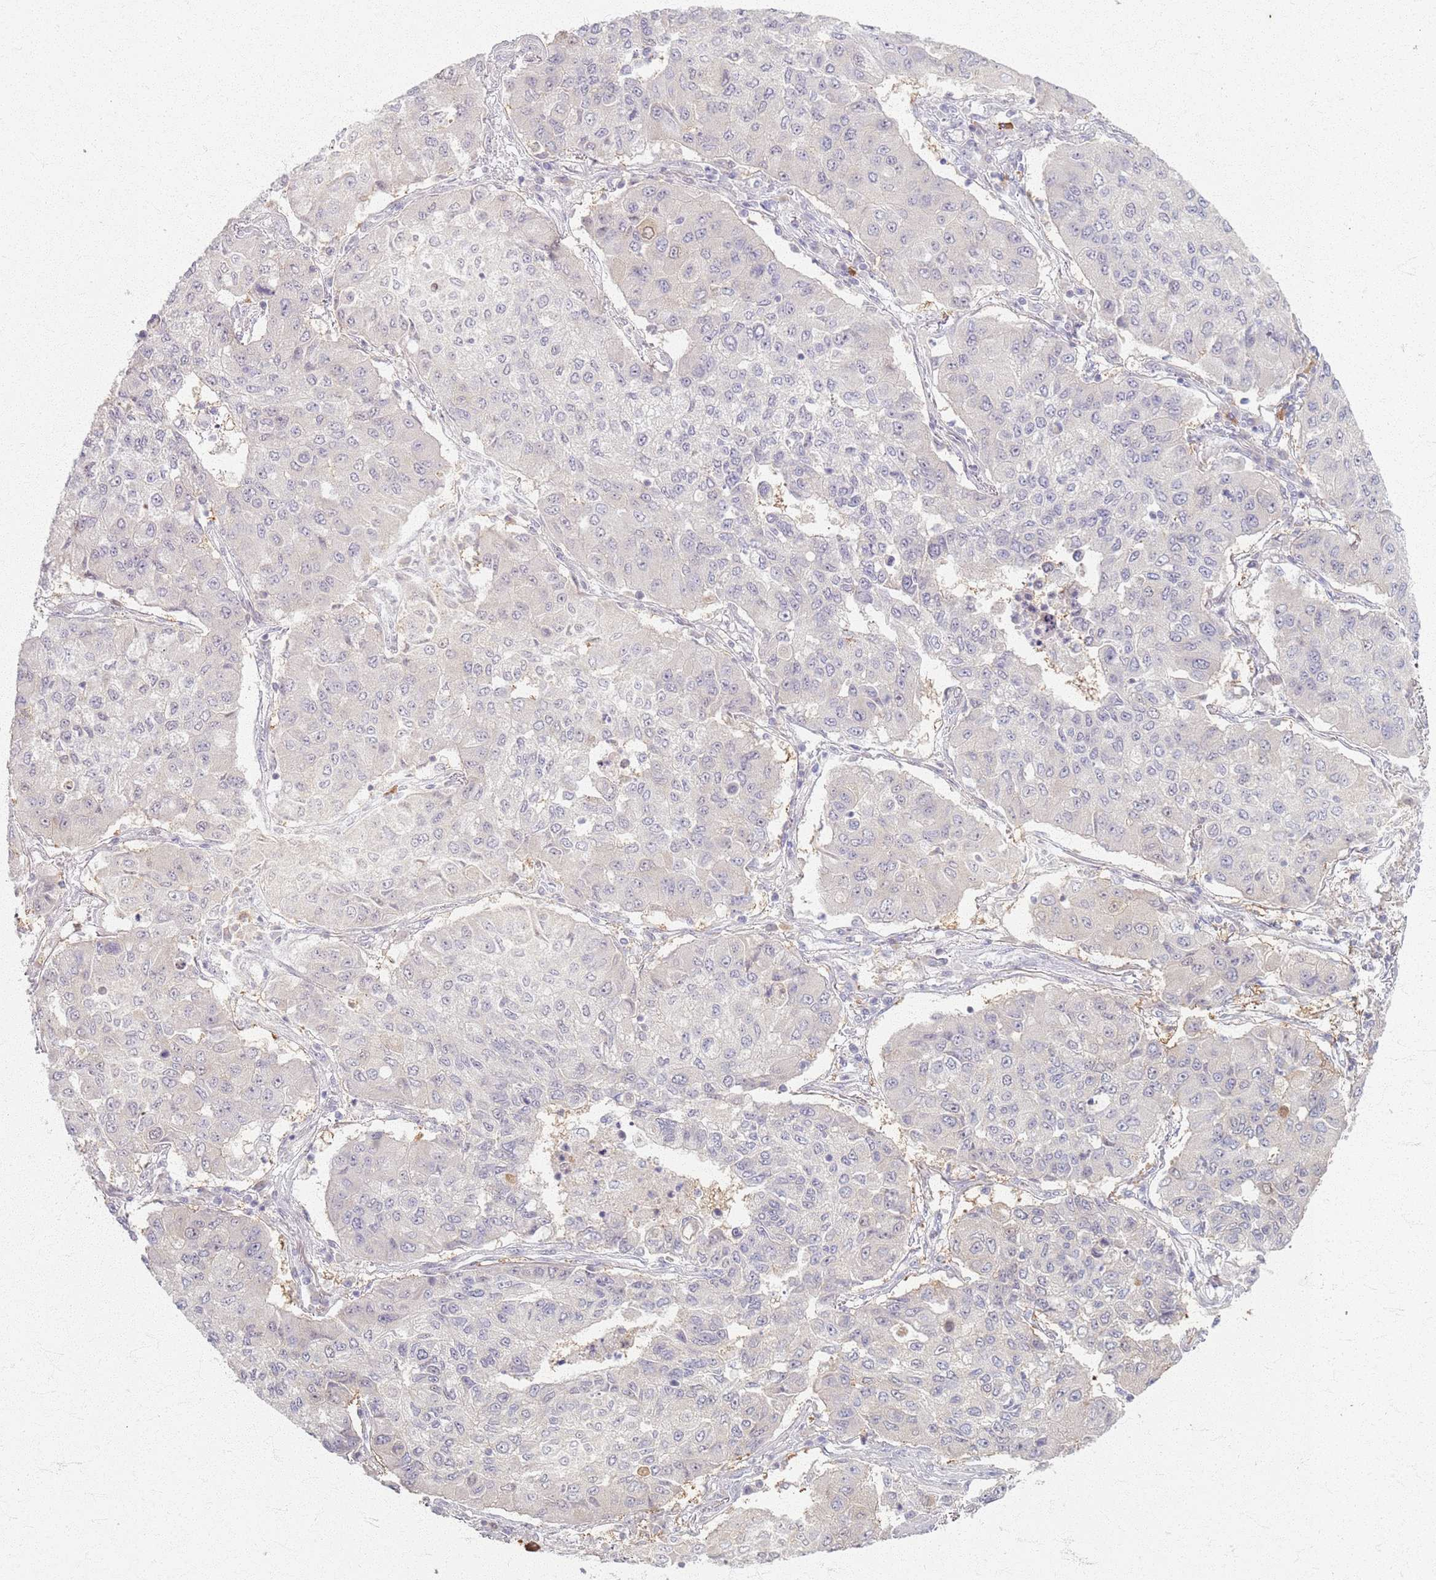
{"staining": {"intensity": "negative", "quantity": "none", "location": "none"}, "tissue": "lung cancer", "cell_type": "Tumor cells", "image_type": "cancer", "snomed": [{"axis": "morphology", "description": "Squamous cell carcinoma, NOS"}, {"axis": "topography", "description": "Lung"}], "caption": "This is an immunohistochemistry (IHC) micrograph of lung cancer. There is no staining in tumor cells.", "gene": "CRIPT", "patient": {"sex": "male", "age": 74}}